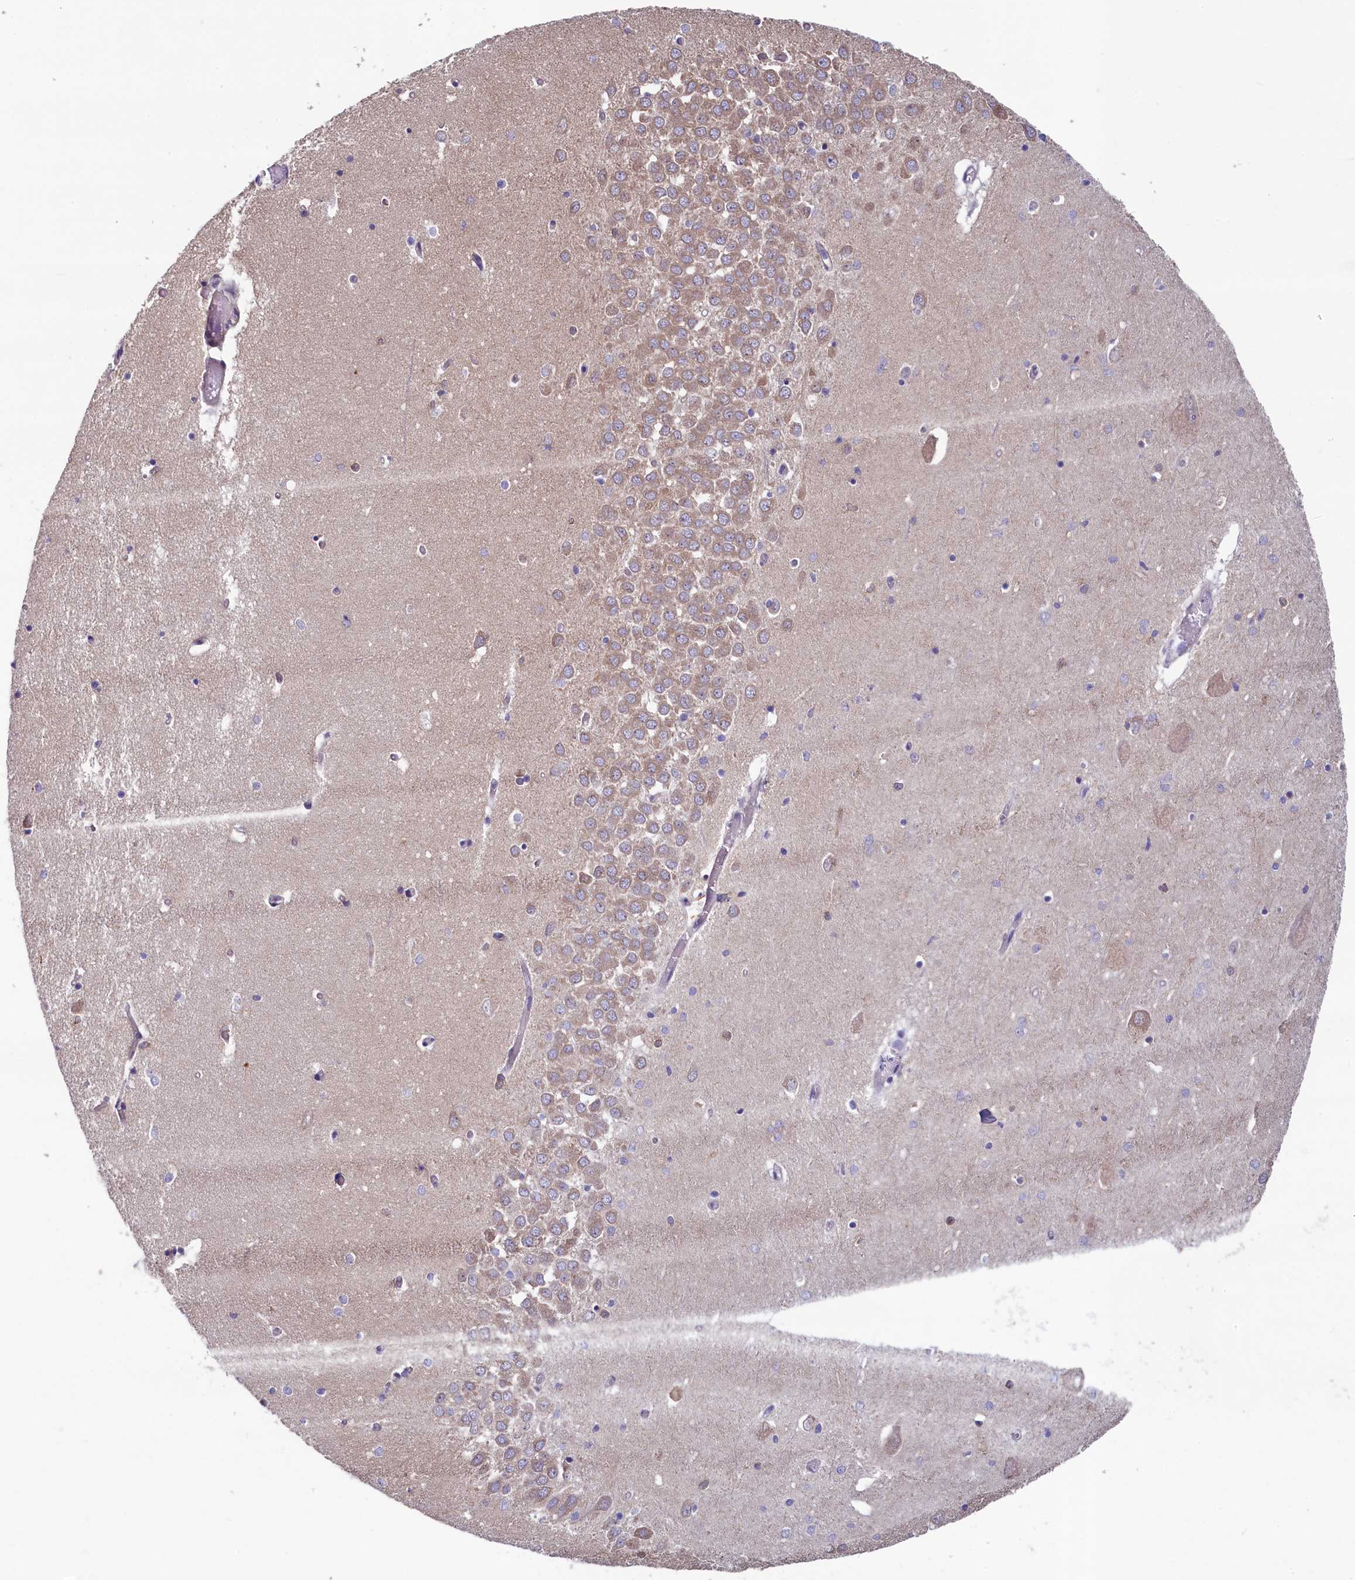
{"staining": {"intensity": "moderate", "quantity": "<25%", "location": "cytoplasmic/membranous"}, "tissue": "hippocampus", "cell_type": "Glial cells", "image_type": "normal", "snomed": [{"axis": "morphology", "description": "Normal tissue, NOS"}, {"axis": "topography", "description": "Hippocampus"}], "caption": "The photomicrograph reveals staining of normal hippocampus, revealing moderate cytoplasmic/membranous protein staining (brown color) within glial cells. (DAB (3,3'-diaminobenzidine) IHC, brown staining for protein, blue staining for nuclei).", "gene": "SPATA2L", "patient": {"sex": "male", "age": 70}}